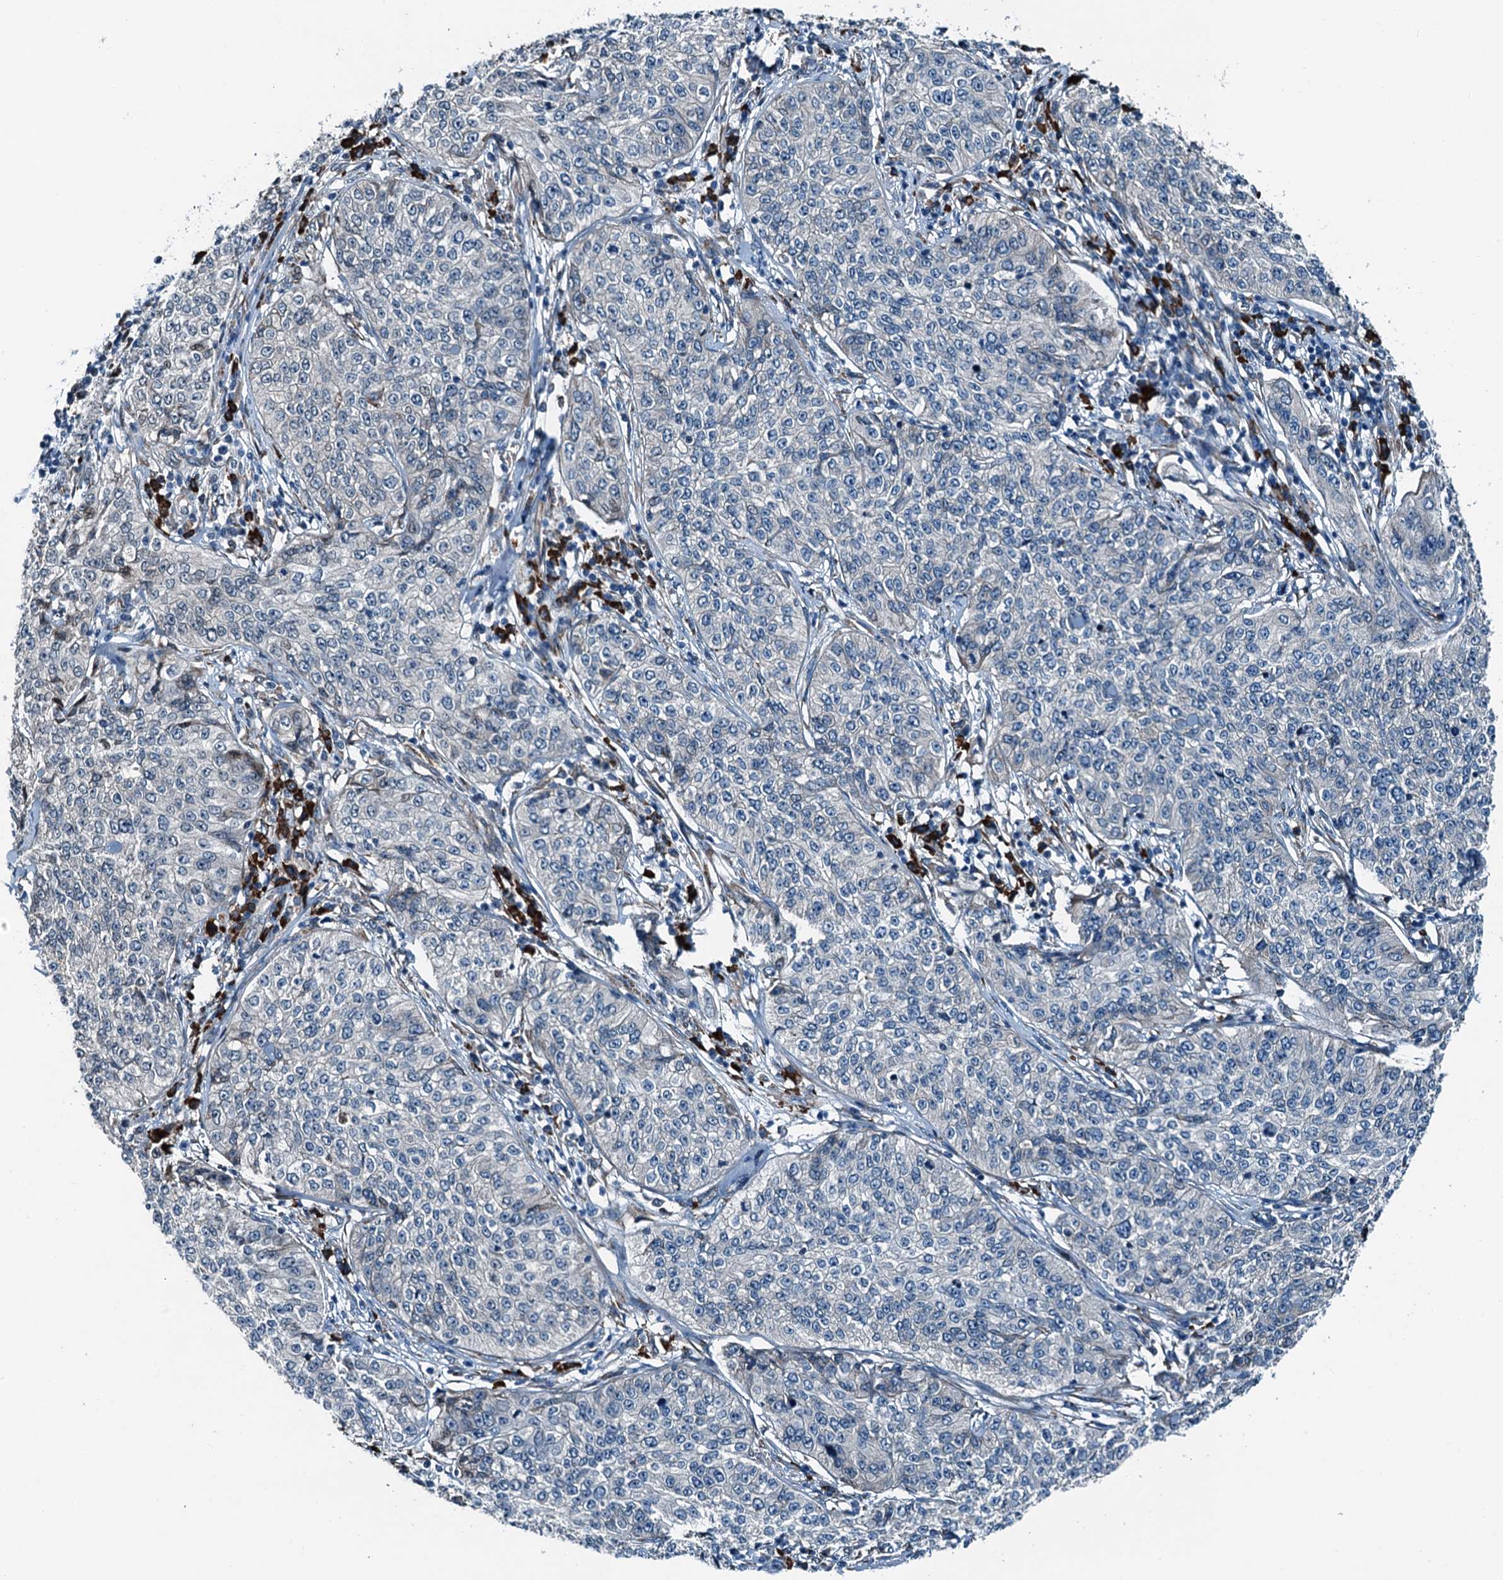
{"staining": {"intensity": "negative", "quantity": "none", "location": "none"}, "tissue": "cervical cancer", "cell_type": "Tumor cells", "image_type": "cancer", "snomed": [{"axis": "morphology", "description": "Squamous cell carcinoma, NOS"}, {"axis": "topography", "description": "Cervix"}], "caption": "This is an IHC photomicrograph of human cervical cancer (squamous cell carcinoma). There is no positivity in tumor cells.", "gene": "TAMALIN", "patient": {"sex": "female", "age": 35}}